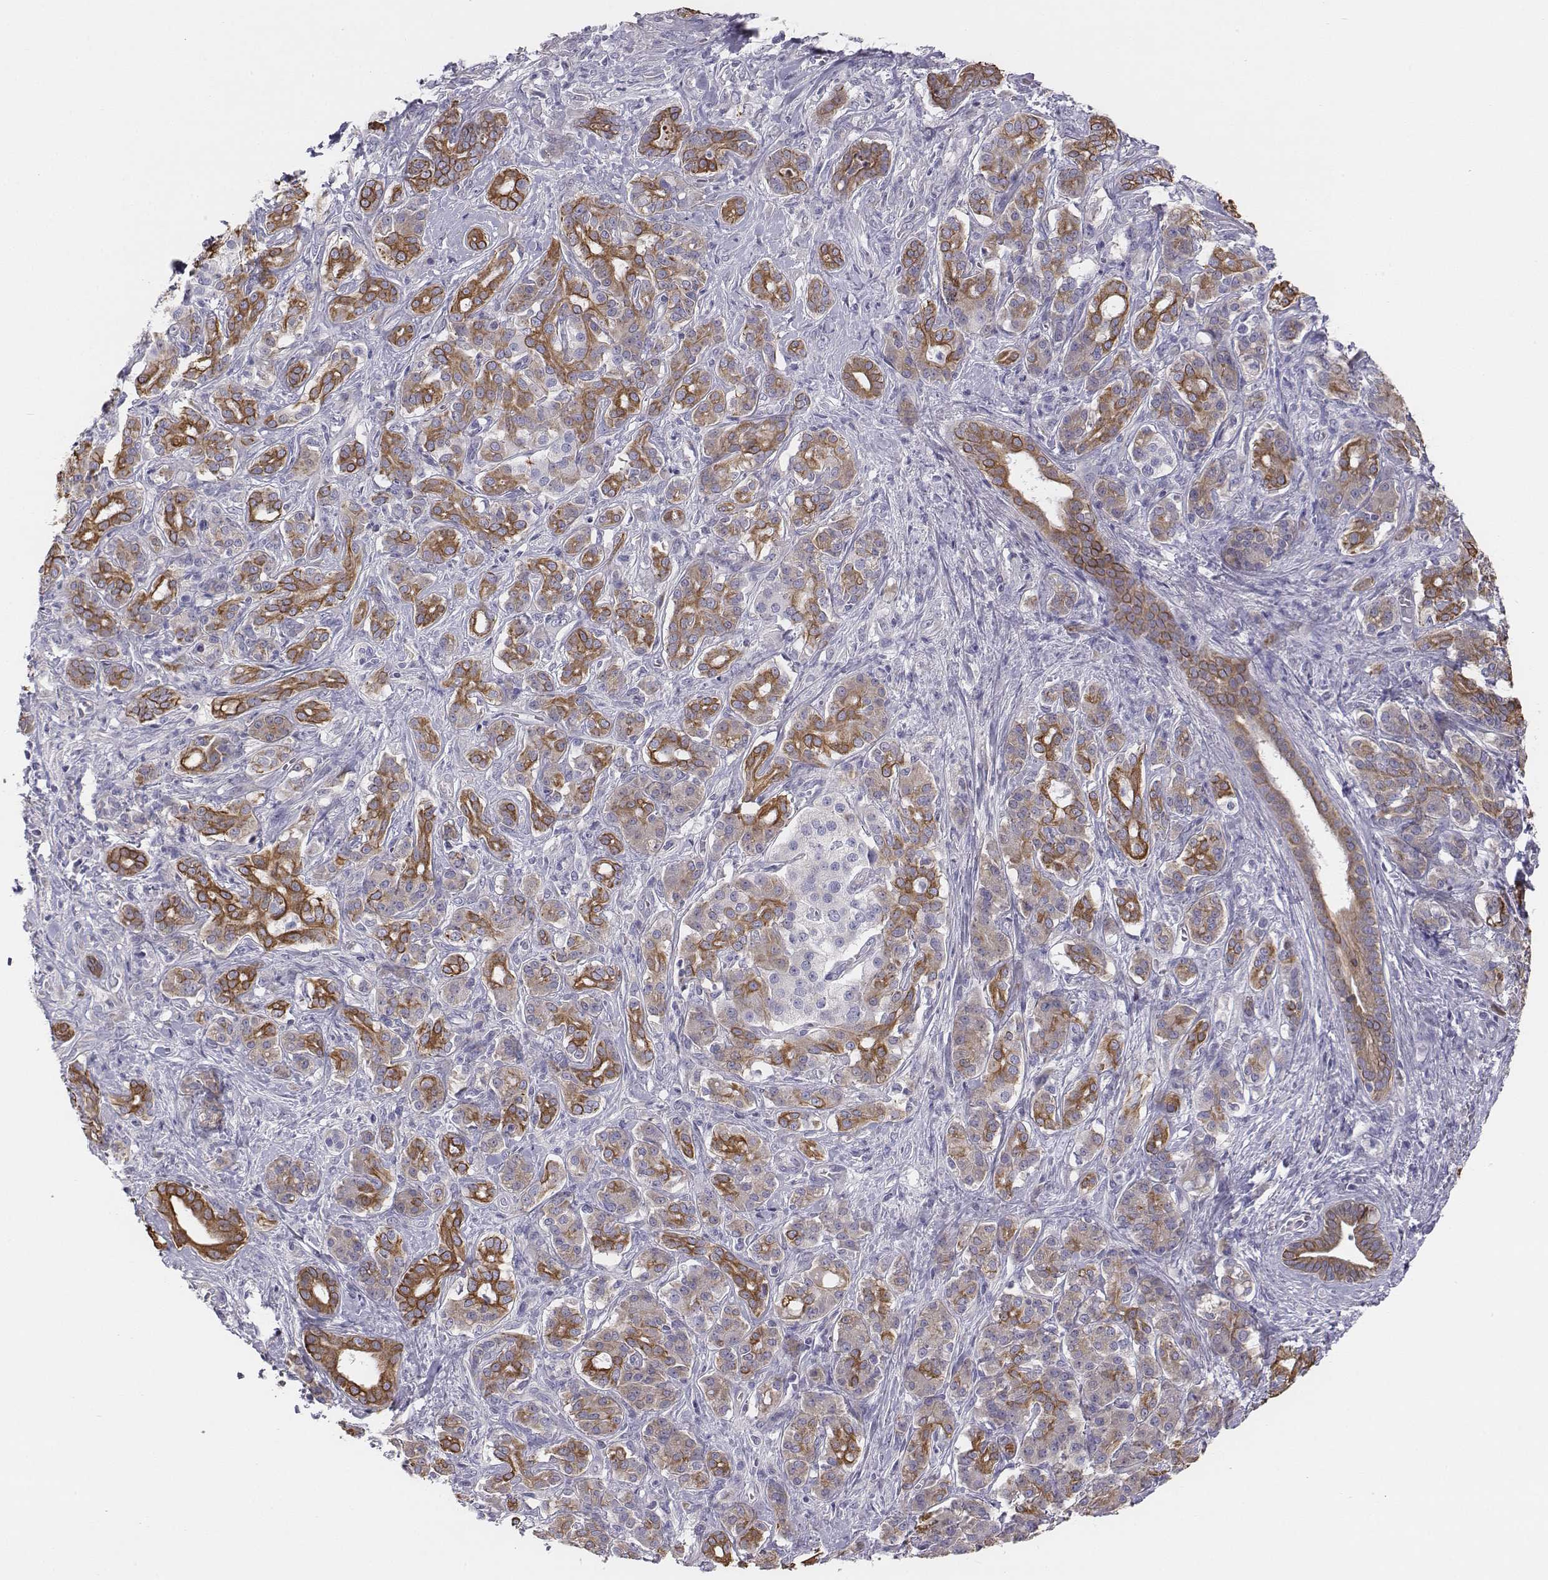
{"staining": {"intensity": "moderate", "quantity": "25%-75%", "location": "cytoplasmic/membranous"}, "tissue": "pancreatic cancer", "cell_type": "Tumor cells", "image_type": "cancer", "snomed": [{"axis": "morphology", "description": "Normal tissue, NOS"}, {"axis": "morphology", "description": "Inflammation, NOS"}, {"axis": "morphology", "description": "Adenocarcinoma, NOS"}, {"axis": "topography", "description": "Pancreas"}], "caption": "The micrograph demonstrates a brown stain indicating the presence of a protein in the cytoplasmic/membranous of tumor cells in pancreatic cancer.", "gene": "CHST14", "patient": {"sex": "male", "age": 57}}